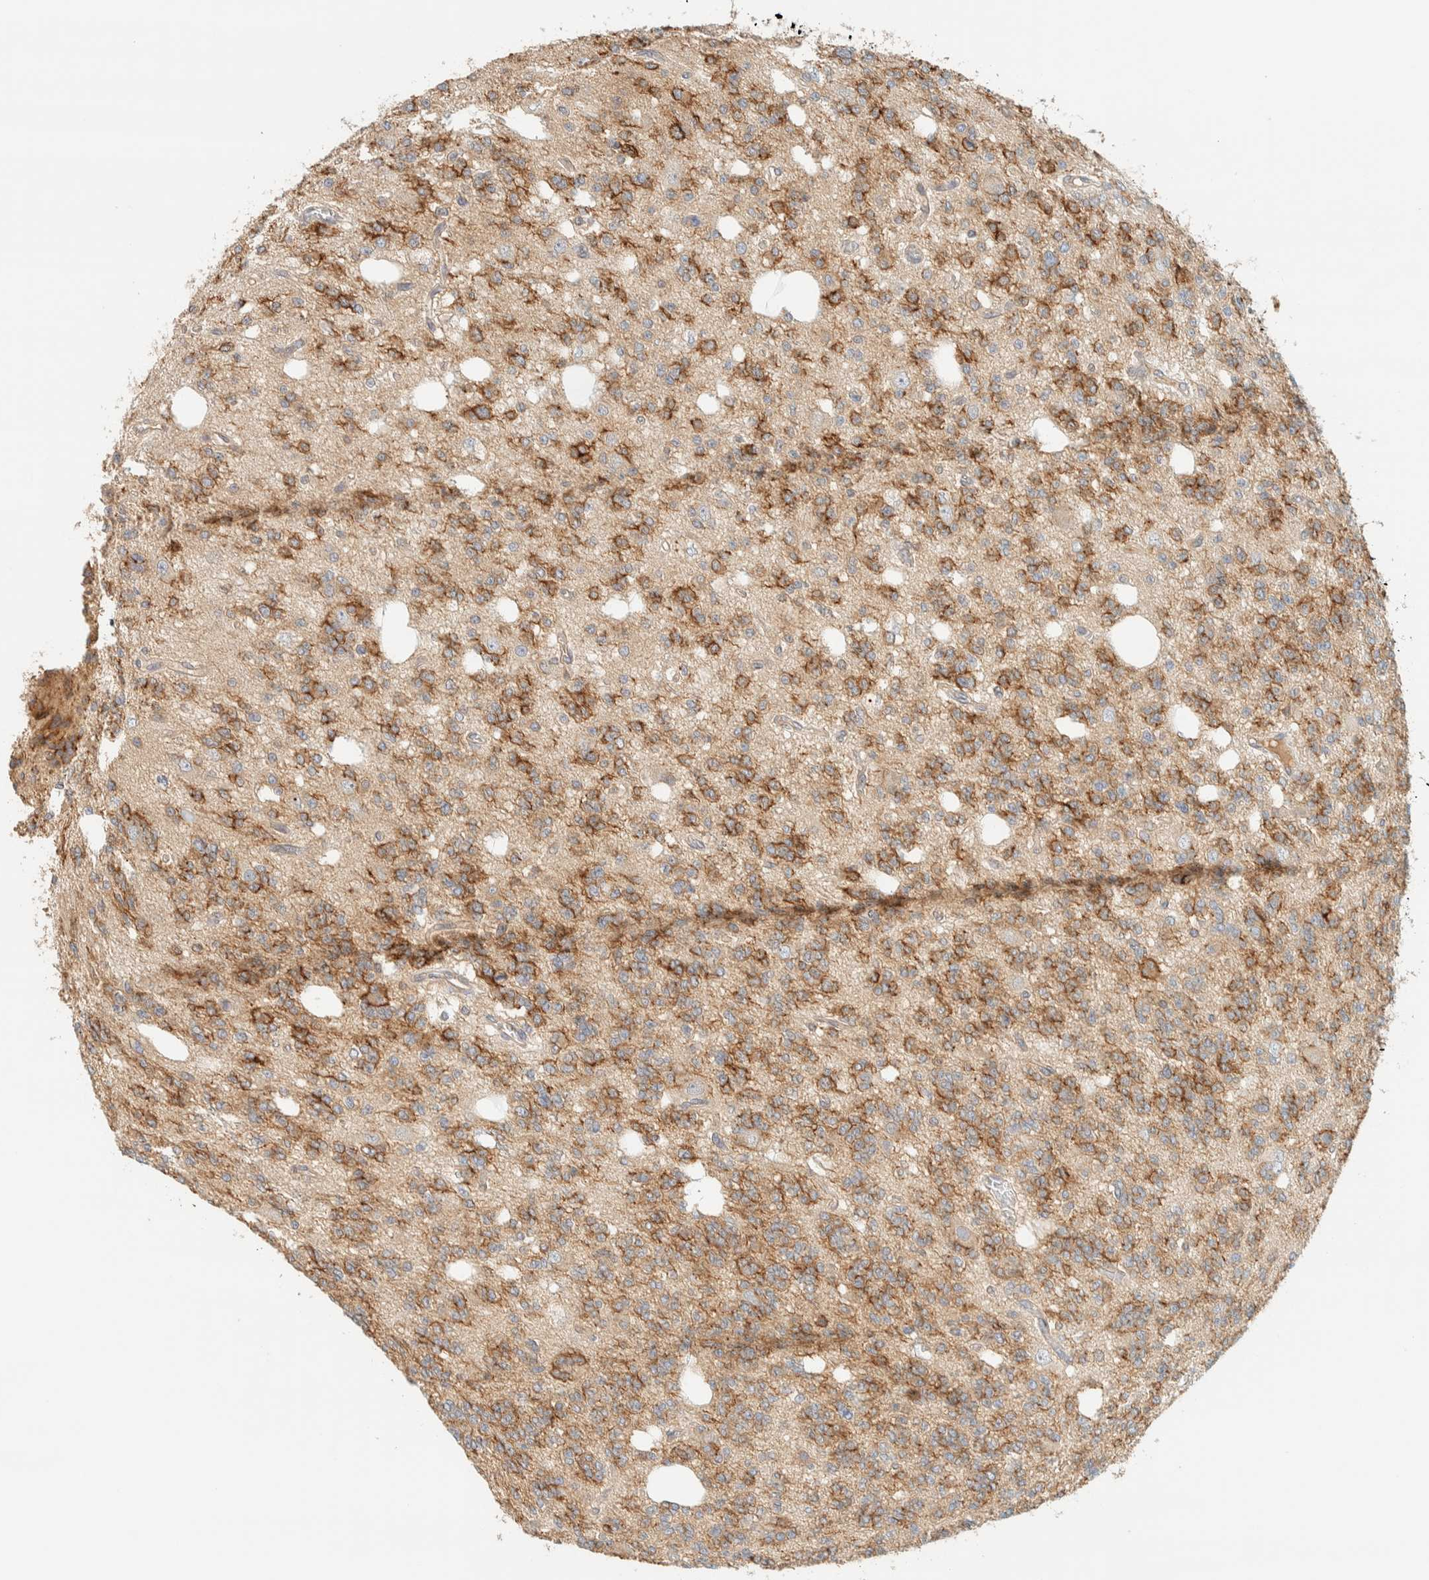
{"staining": {"intensity": "moderate", "quantity": ">75%", "location": "cytoplasmic/membranous"}, "tissue": "glioma", "cell_type": "Tumor cells", "image_type": "cancer", "snomed": [{"axis": "morphology", "description": "Glioma, malignant, Low grade"}, {"axis": "topography", "description": "Brain"}], "caption": "High-power microscopy captured an immunohistochemistry (IHC) image of malignant glioma (low-grade), revealing moderate cytoplasmic/membranous expression in about >75% of tumor cells.", "gene": "LIMA1", "patient": {"sex": "male", "age": 38}}